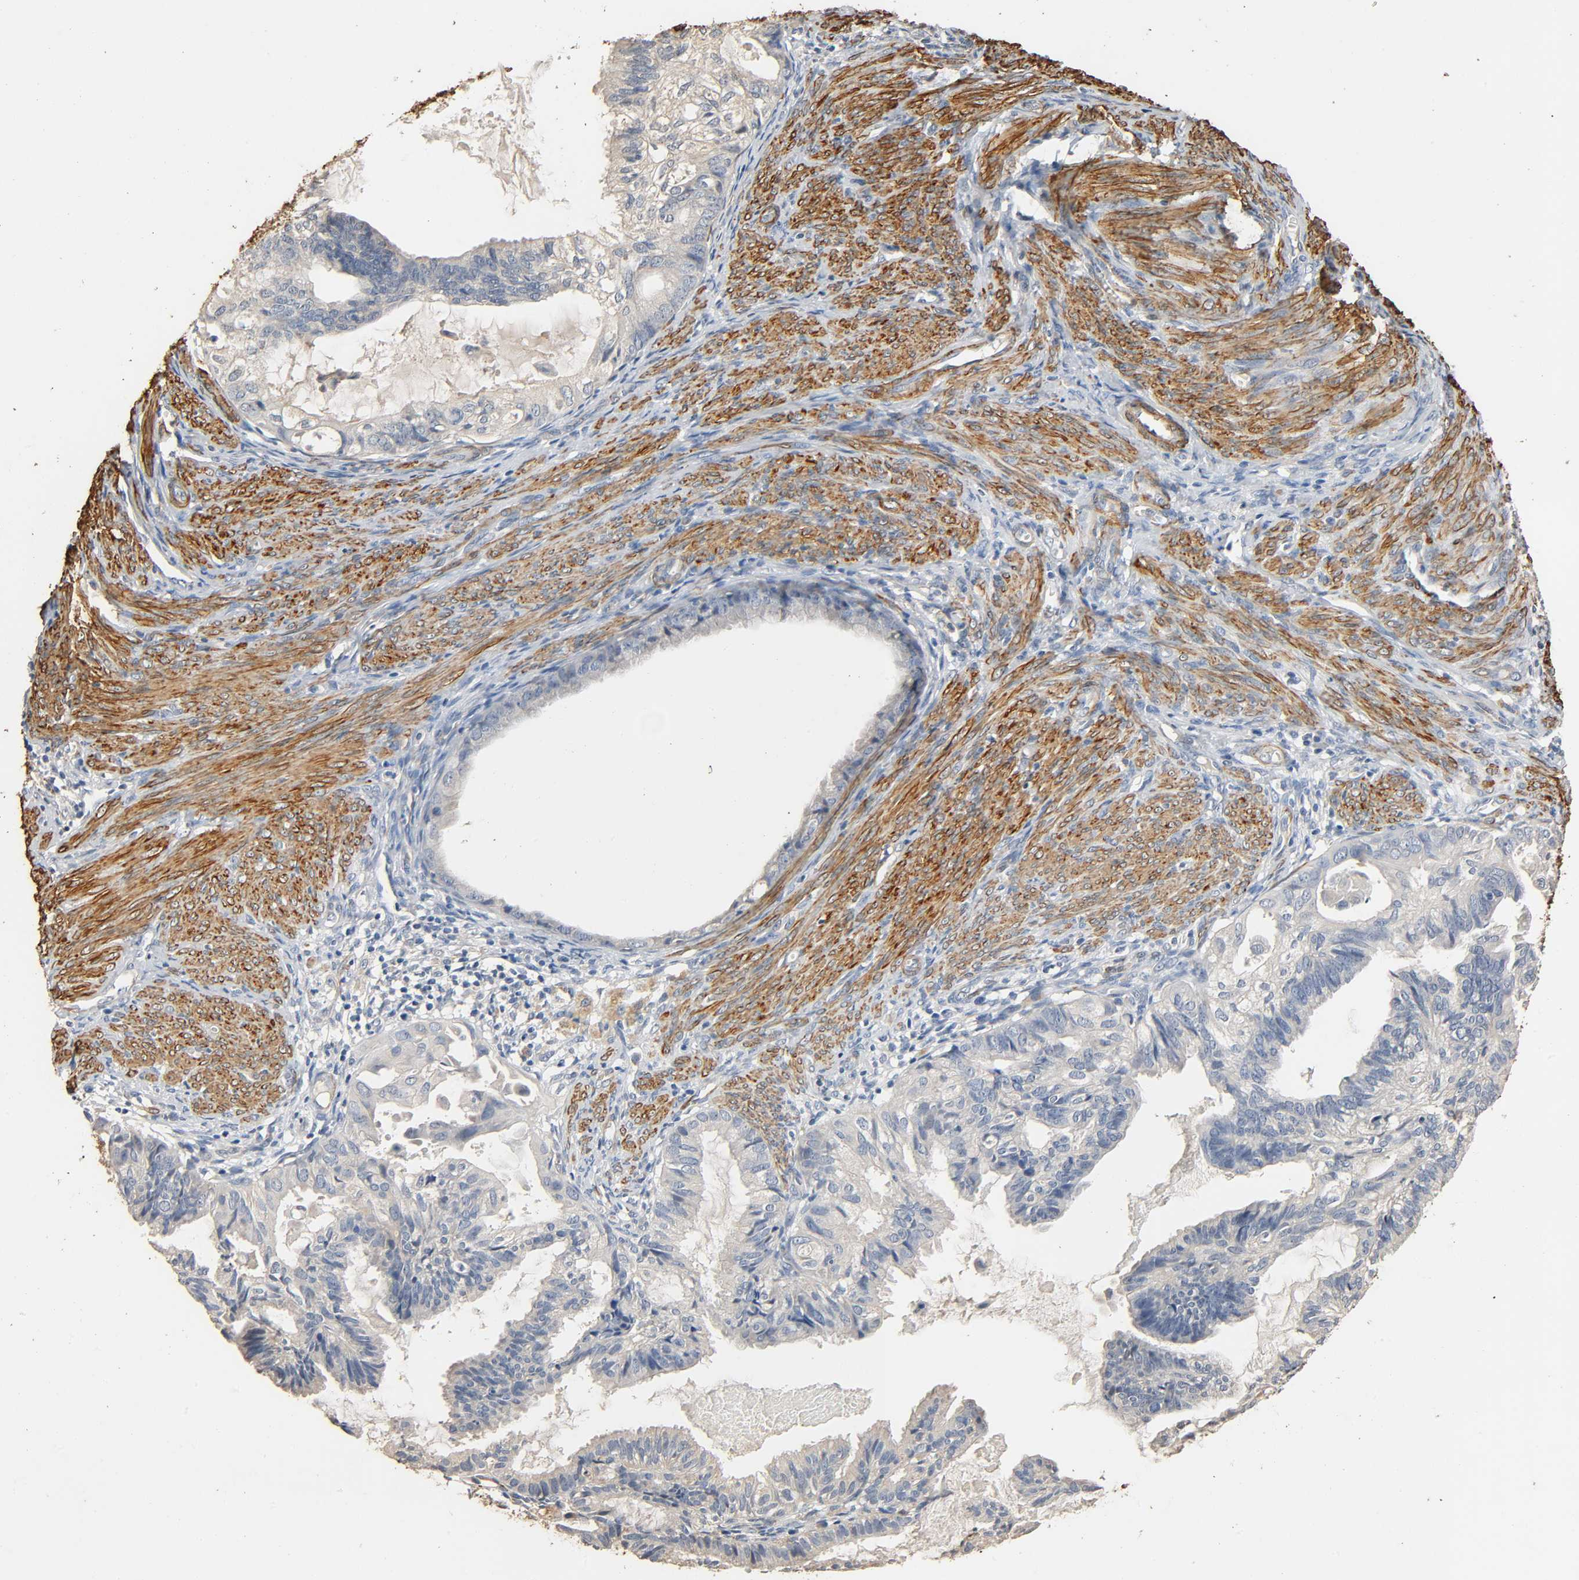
{"staining": {"intensity": "weak", "quantity": "25%-75%", "location": "cytoplasmic/membranous"}, "tissue": "cervical cancer", "cell_type": "Tumor cells", "image_type": "cancer", "snomed": [{"axis": "morphology", "description": "Normal tissue, NOS"}, {"axis": "morphology", "description": "Adenocarcinoma, NOS"}, {"axis": "topography", "description": "Cervix"}, {"axis": "topography", "description": "Endometrium"}], "caption": "Immunohistochemical staining of human cervical cancer shows weak cytoplasmic/membranous protein staining in about 25%-75% of tumor cells.", "gene": "GSTA3", "patient": {"sex": "female", "age": 86}}